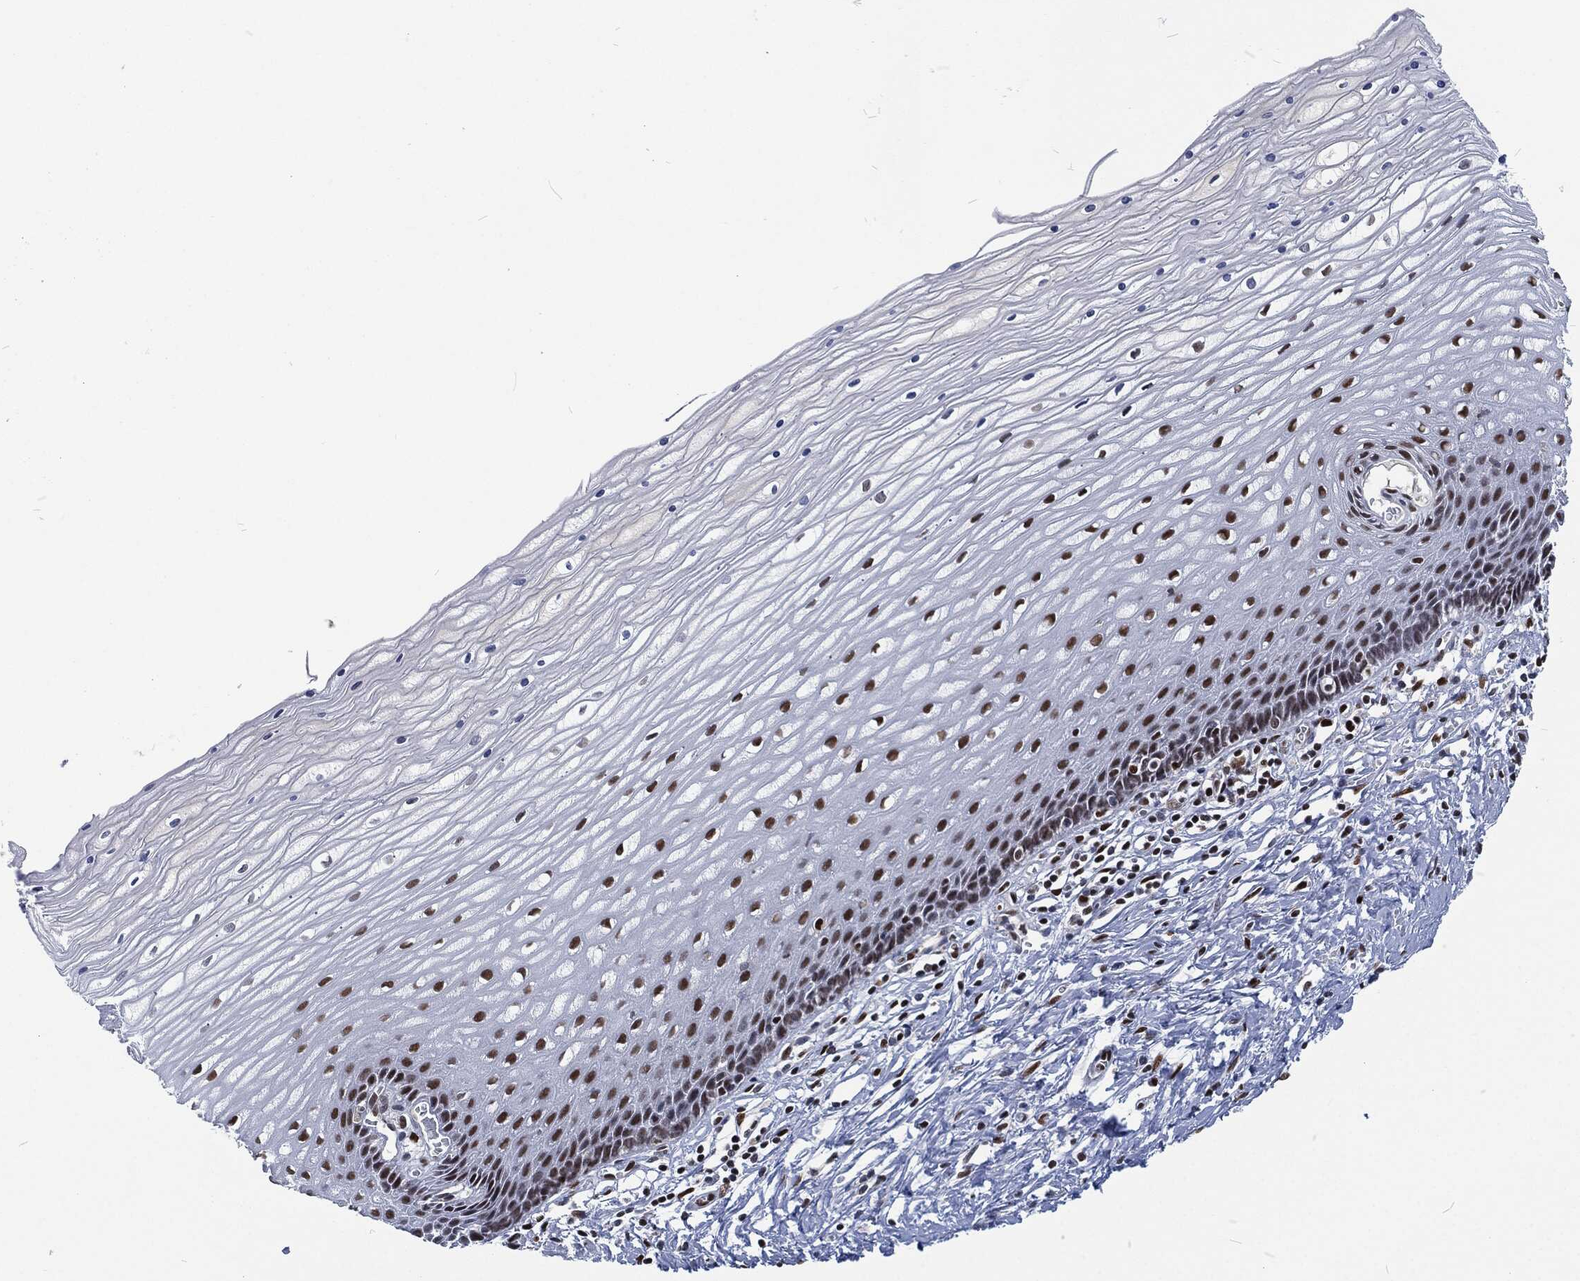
{"staining": {"intensity": "strong", "quantity": ">75%", "location": "nuclear"}, "tissue": "cervix", "cell_type": "Glandular cells", "image_type": "normal", "snomed": [{"axis": "morphology", "description": "Normal tissue, NOS"}, {"axis": "topography", "description": "Cervix"}], "caption": "Strong nuclear positivity is present in approximately >75% of glandular cells in normal cervix. (DAB IHC, brown staining for protein, blue staining for nuclei).", "gene": "DCPS", "patient": {"sex": "female", "age": 35}}